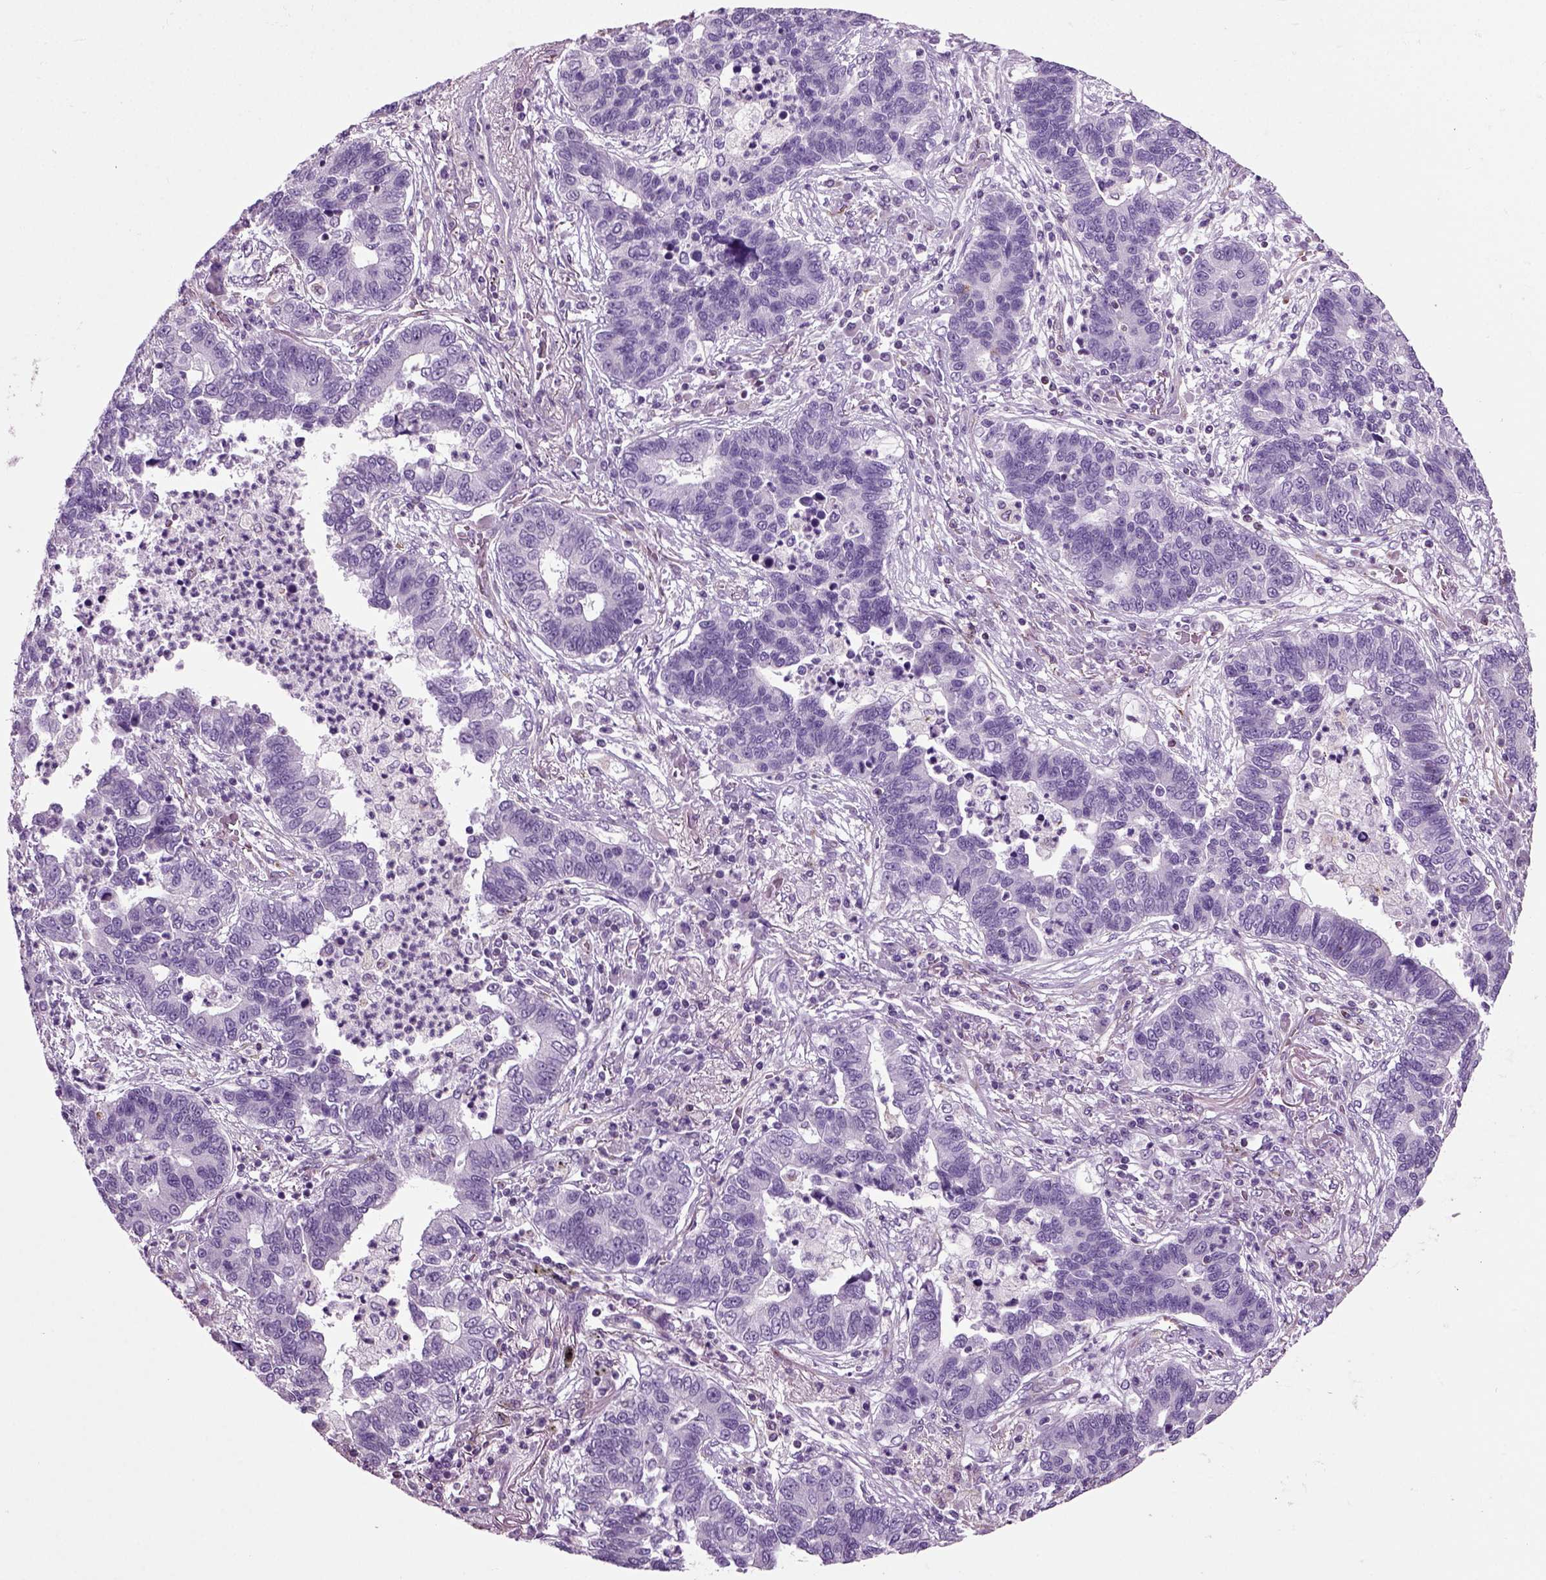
{"staining": {"intensity": "negative", "quantity": "none", "location": "none"}, "tissue": "lung cancer", "cell_type": "Tumor cells", "image_type": "cancer", "snomed": [{"axis": "morphology", "description": "Adenocarcinoma, NOS"}, {"axis": "topography", "description": "Lung"}], "caption": "Tumor cells are negative for brown protein staining in lung adenocarcinoma.", "gene": "ACER3", "patient": {"sex": "female", "age": 57}}